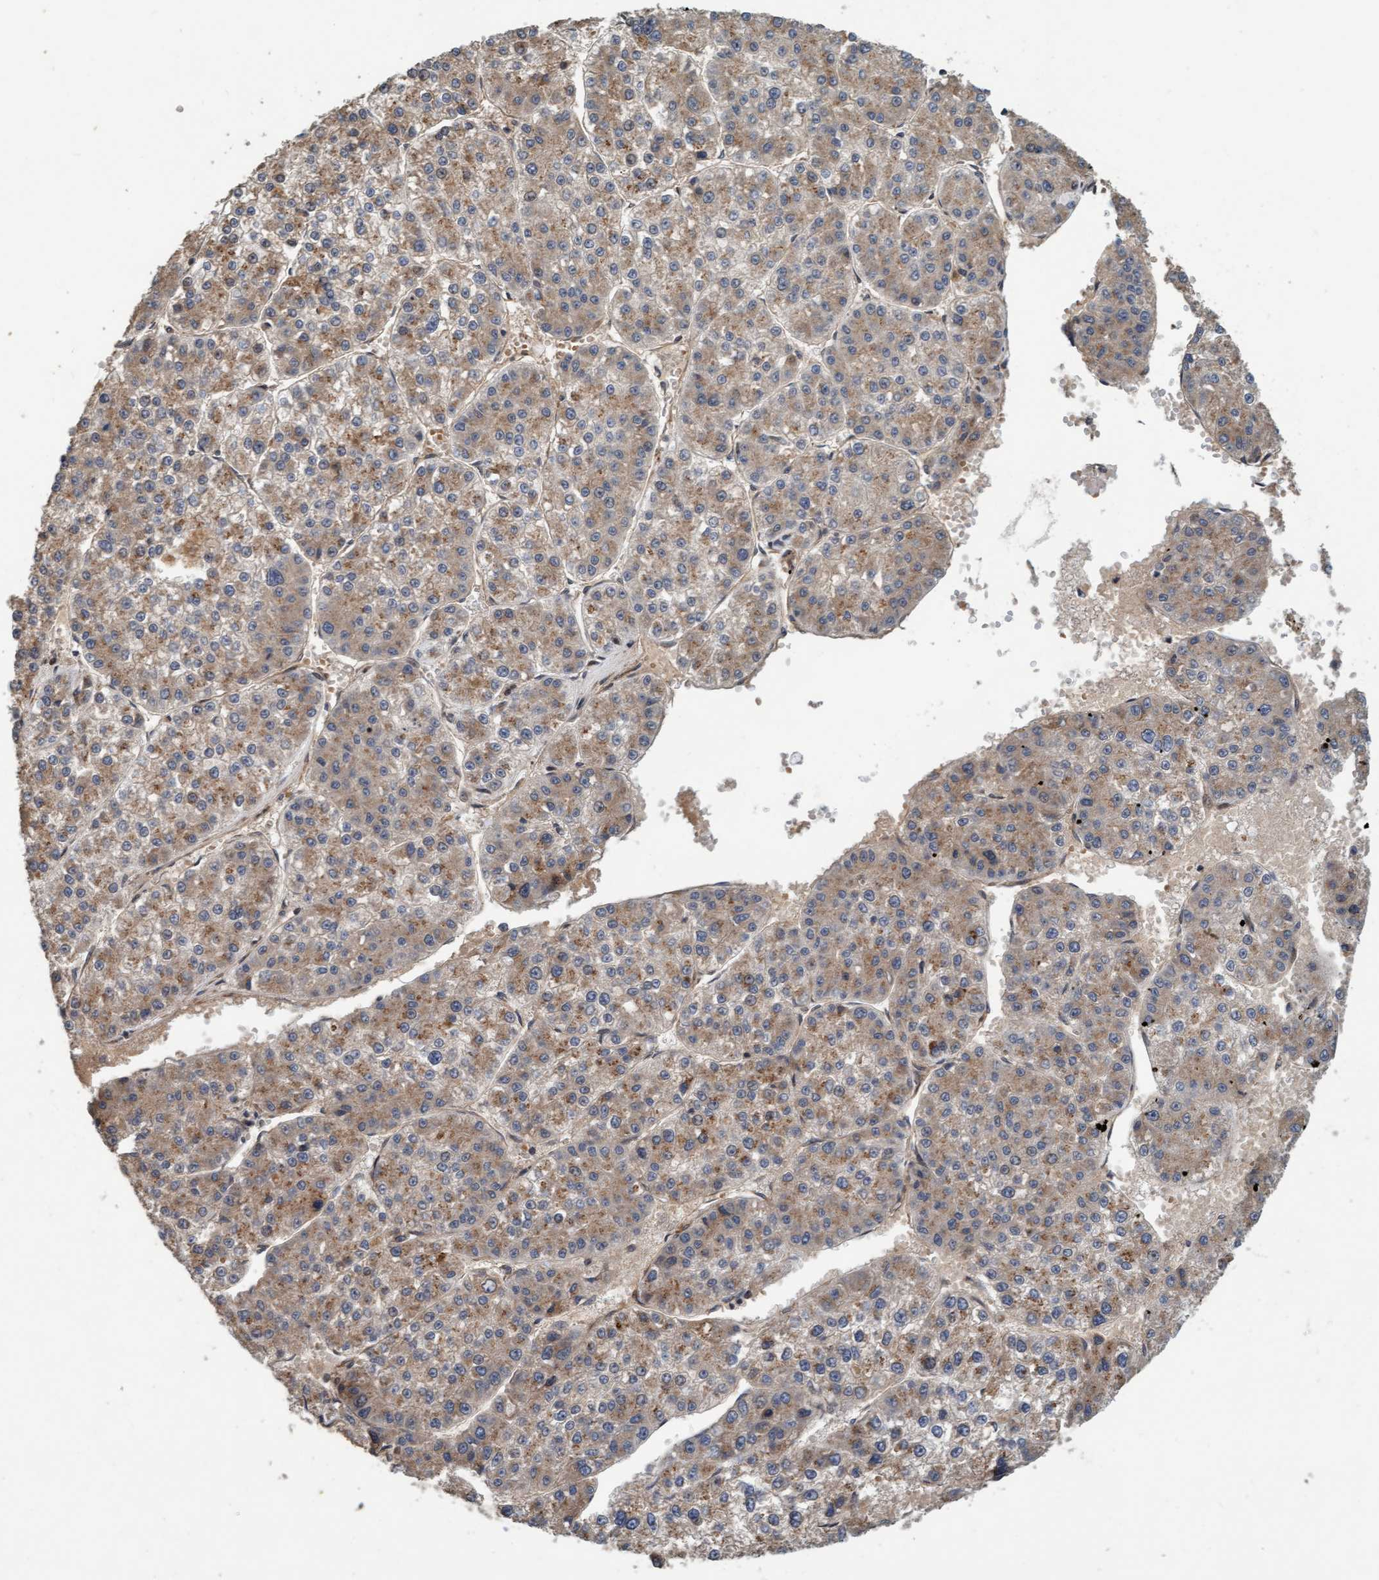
{"staining": {"intensity": "weak", "quantity": ">75%", "location": "cytoplasmic/membranous"}, "tissue": "liver cancer", "cell_type": "Tumor cells", "image_type": "cancer", "snomed": [{"axis": "morphology", "description": "Carcinoma, Hepatocellular, NOS"}, {"axis": "topography", "description": "Liver"}], "caption": "Hepatocellular carcinoma (liver) was stained to show a protein in brown. There is low levels of weak cytoplasmic/membranous positivity in about >75% of tumor cells.", "gene": "MLXIP", "patient": {"sex": "female", "age": 73}}